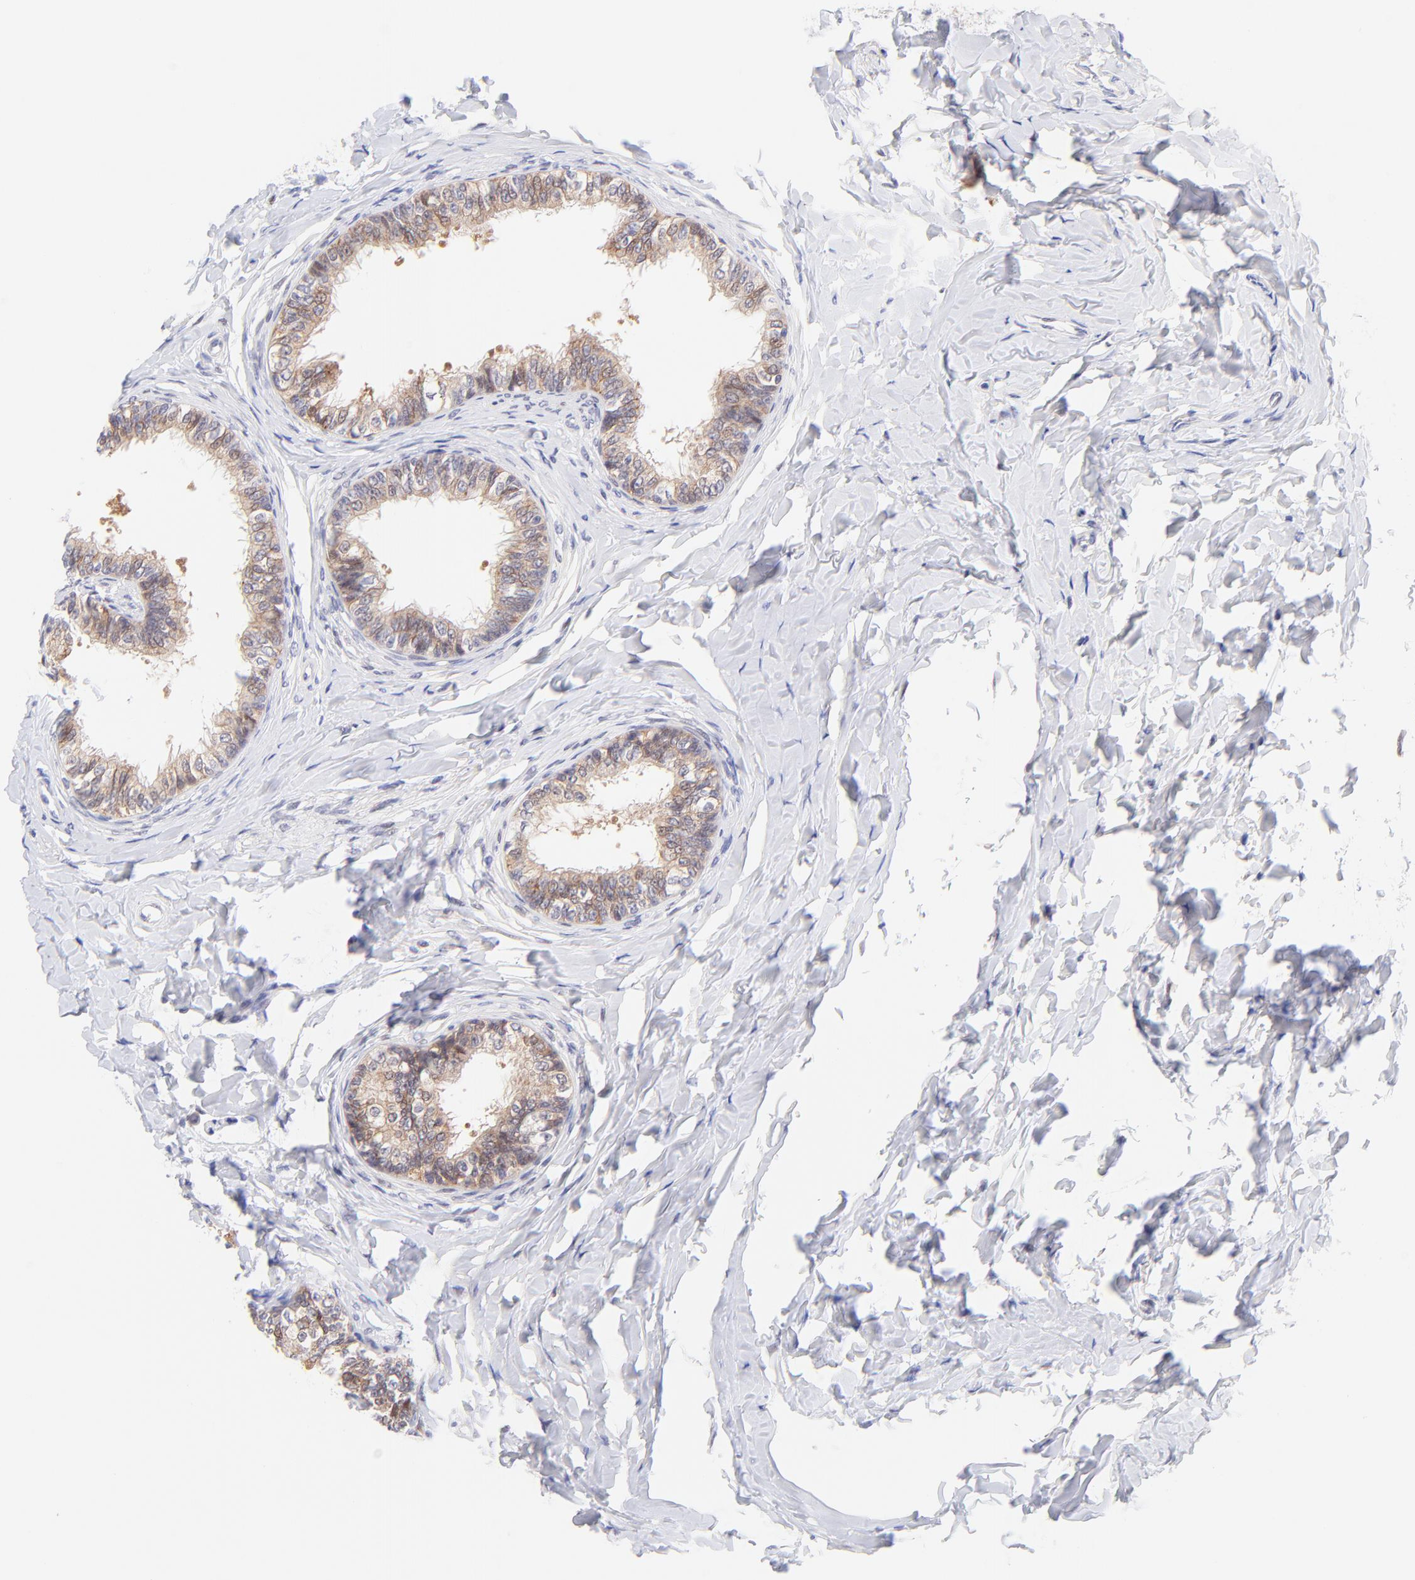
{"staining": {"intensity": "weak", "quantity": "<25%", "location": "cytoplasmic/membranous,nuclear"}, "tissue": "epididymis", "cell_type": "Glandular cells", "image_type": "normal", "snomed": [{"axis": "morphology", "description": "Normal tissue, NOS"}, {"axis": "topography", "description": "Soft tissue"}, {"axis": "topography", "description": "Epididymis"}], "caption": "An IHC micrograph of benign epididymis is shown. There is no staining in glandular cells of epididymis.", "gene": "PBDC1", "patient": {"sex": "male", "age": 26}}